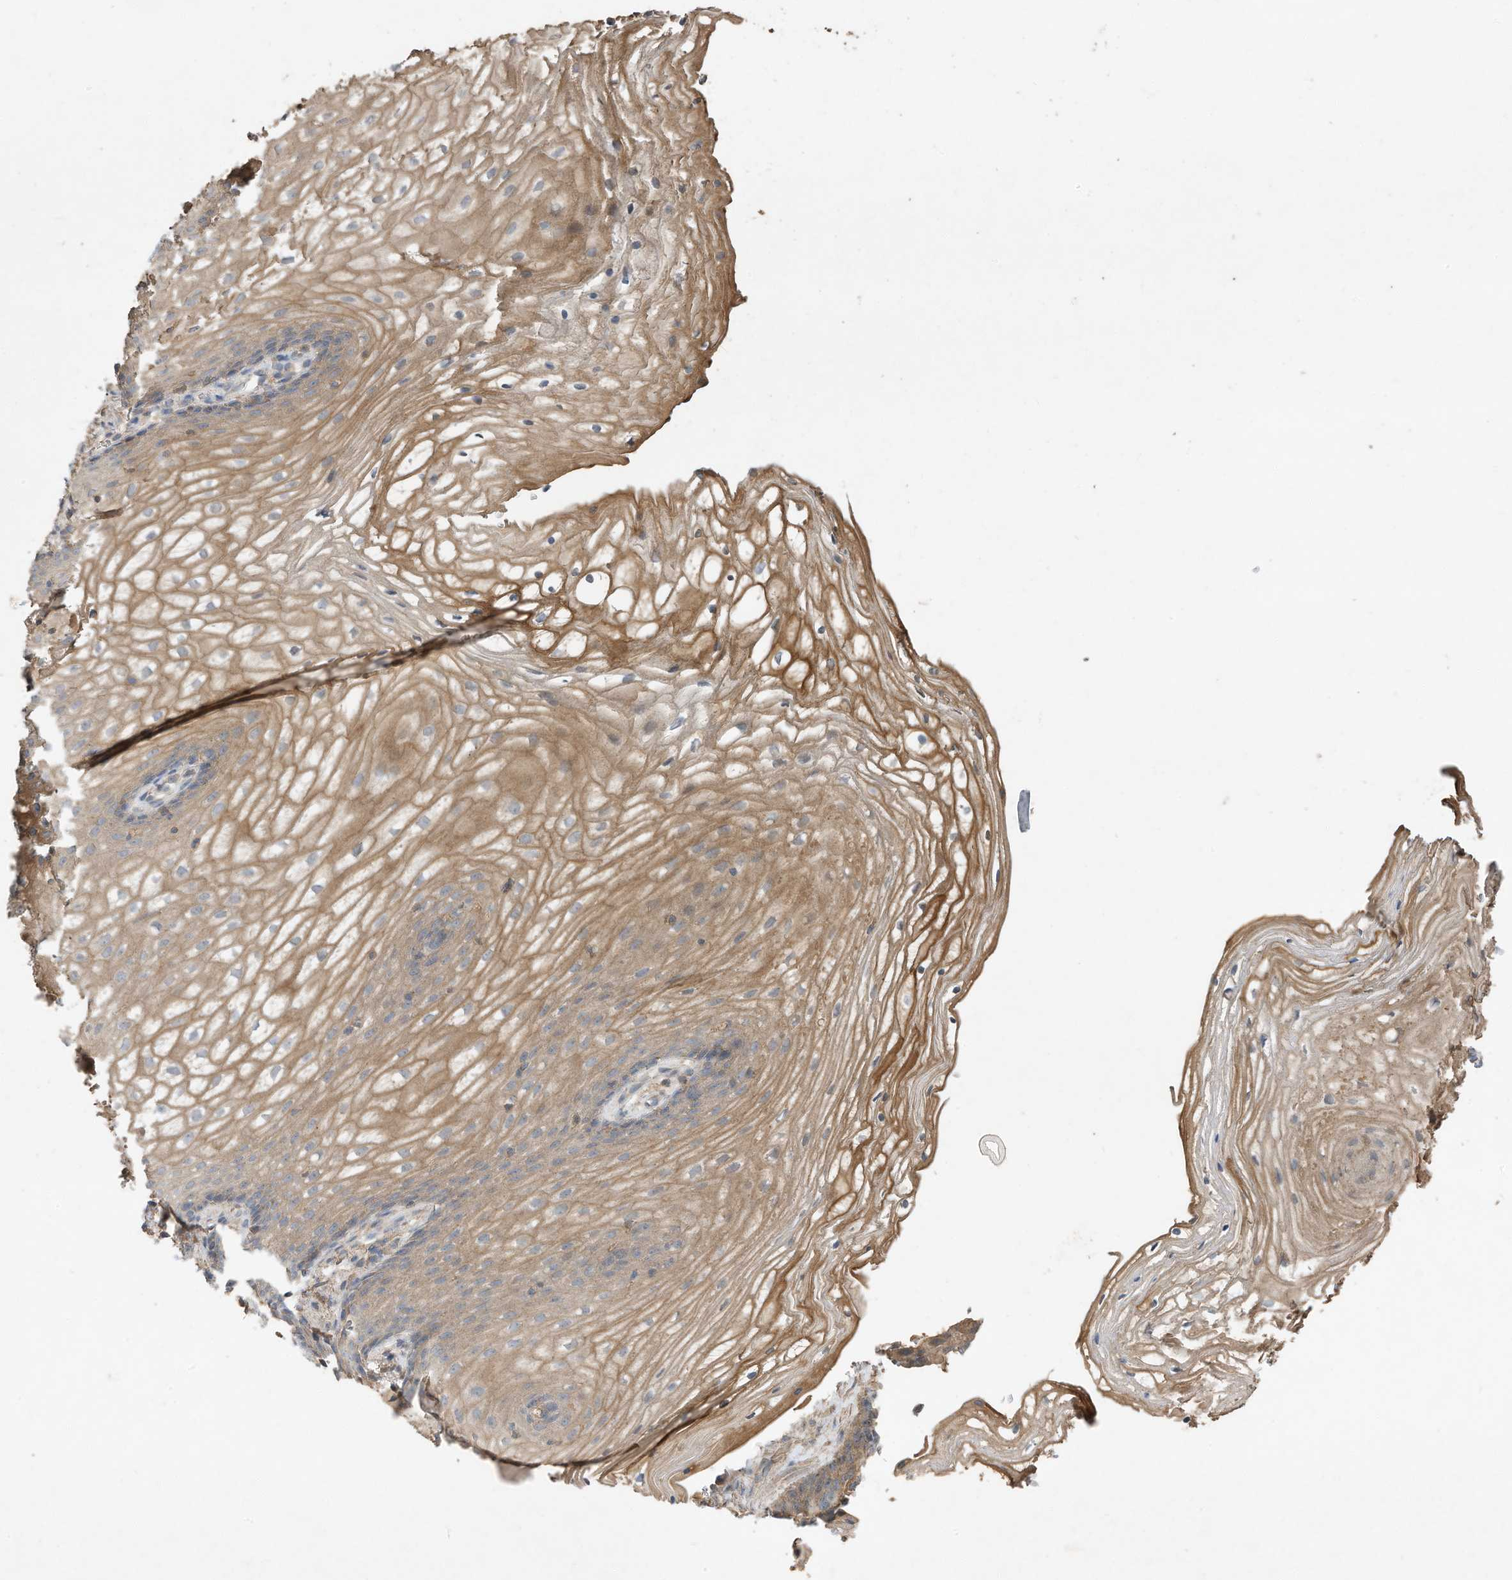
{"staining": {"intensity": "moderate", "quantity": ">75%", "location": "cytoplasmic/membranous"}, "tissue": "vagina", "cell_type": "Squamous epithelial cells", "image_type": "normal", "snomed": [{"axis": "morphology", "description": "Normal tissue, NOS"}, {"axis": "topography", "description": "Vagina"}], "caption": "The micrograph exhibits a brown stain indicating the presence of a protein in the cytoplasmic/membranous of squamous epithelial cells in vagina.", "gene": "CAPN13", "patient": {"sex": "female", "age": 60}}